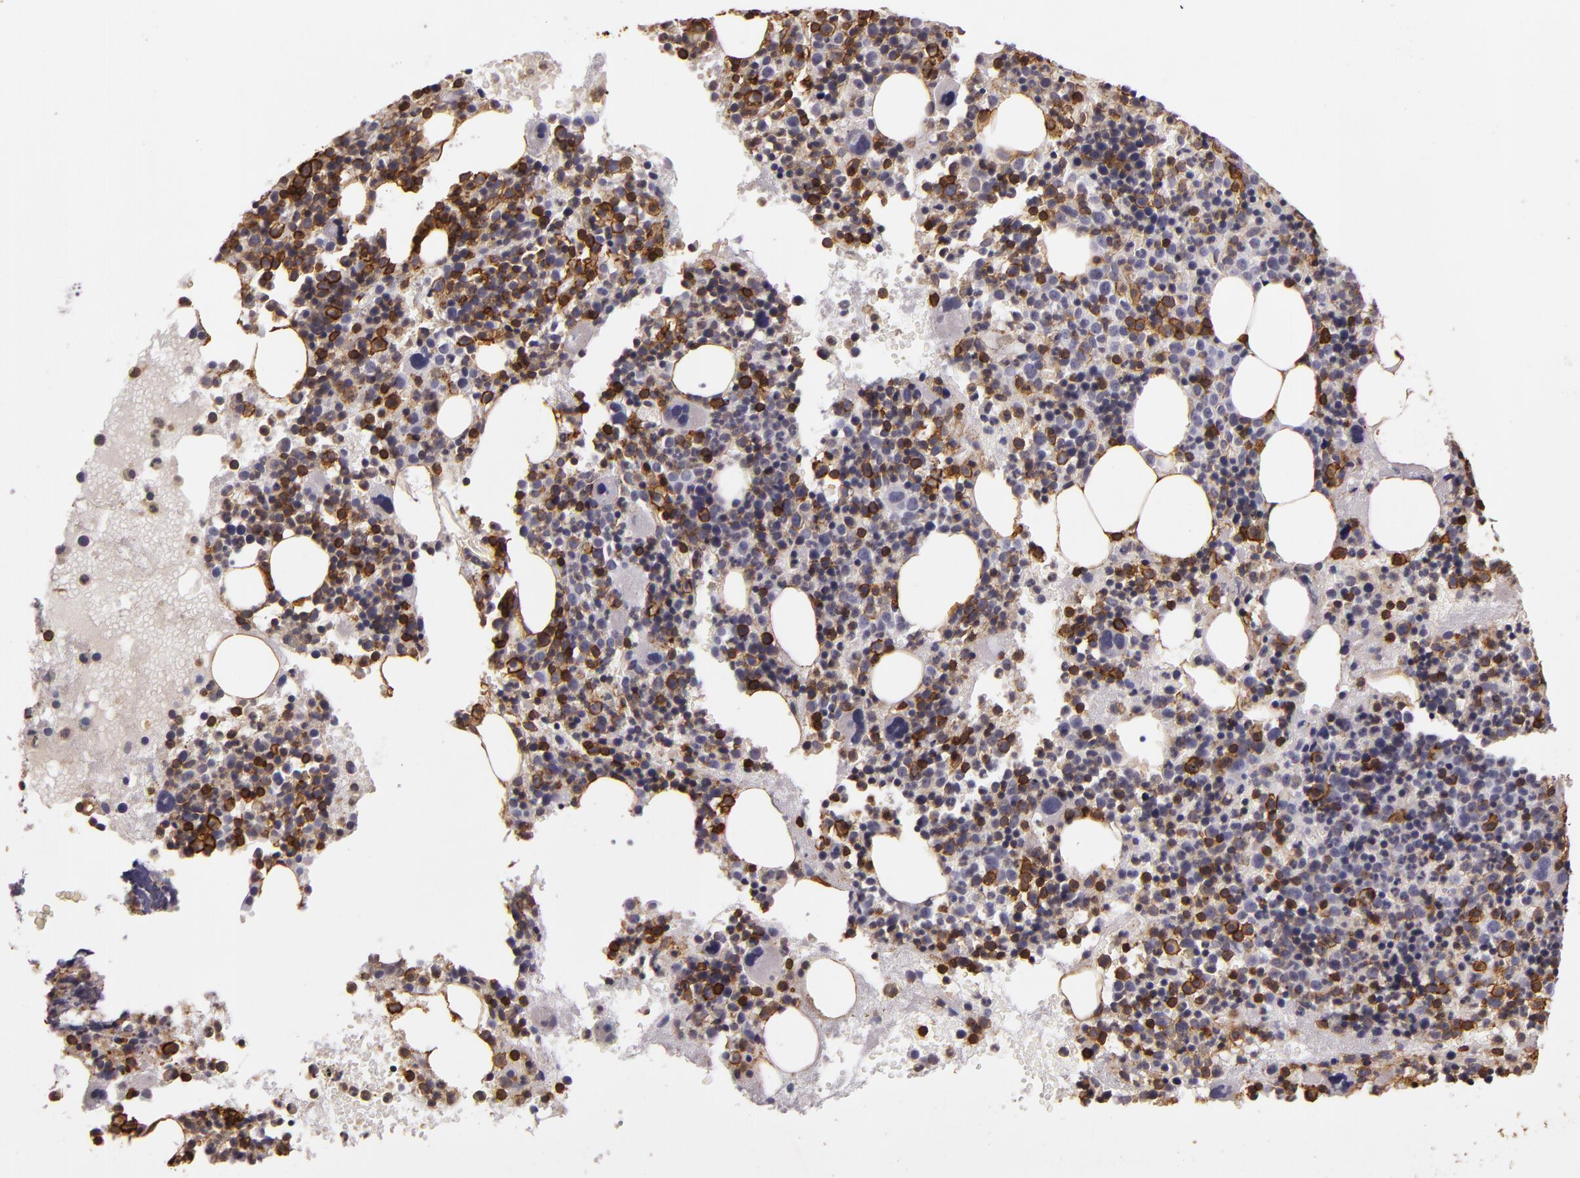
{"staining": {"intensity": "strong", "quantity": "25%-75%", "location": "cytoplasmic/membranous"}, "tissue": "bone marrow", "cell_type": "Hematopoietic cells", "image_type": "normal", "snomed": [{"axis": "morphology", "description": "Normal tissue, NOS"}, {"axis": "topography", "description": "Bone marrow"}], "caption": "Human bone marrow stained with a brown dye displays strong cytoplasmic/membranous positive positivity in approximately 25%-75% of hematopoietic cells.", "gene": "SLC9A3R1", "patient": {"sex": "male", "age": 34}}